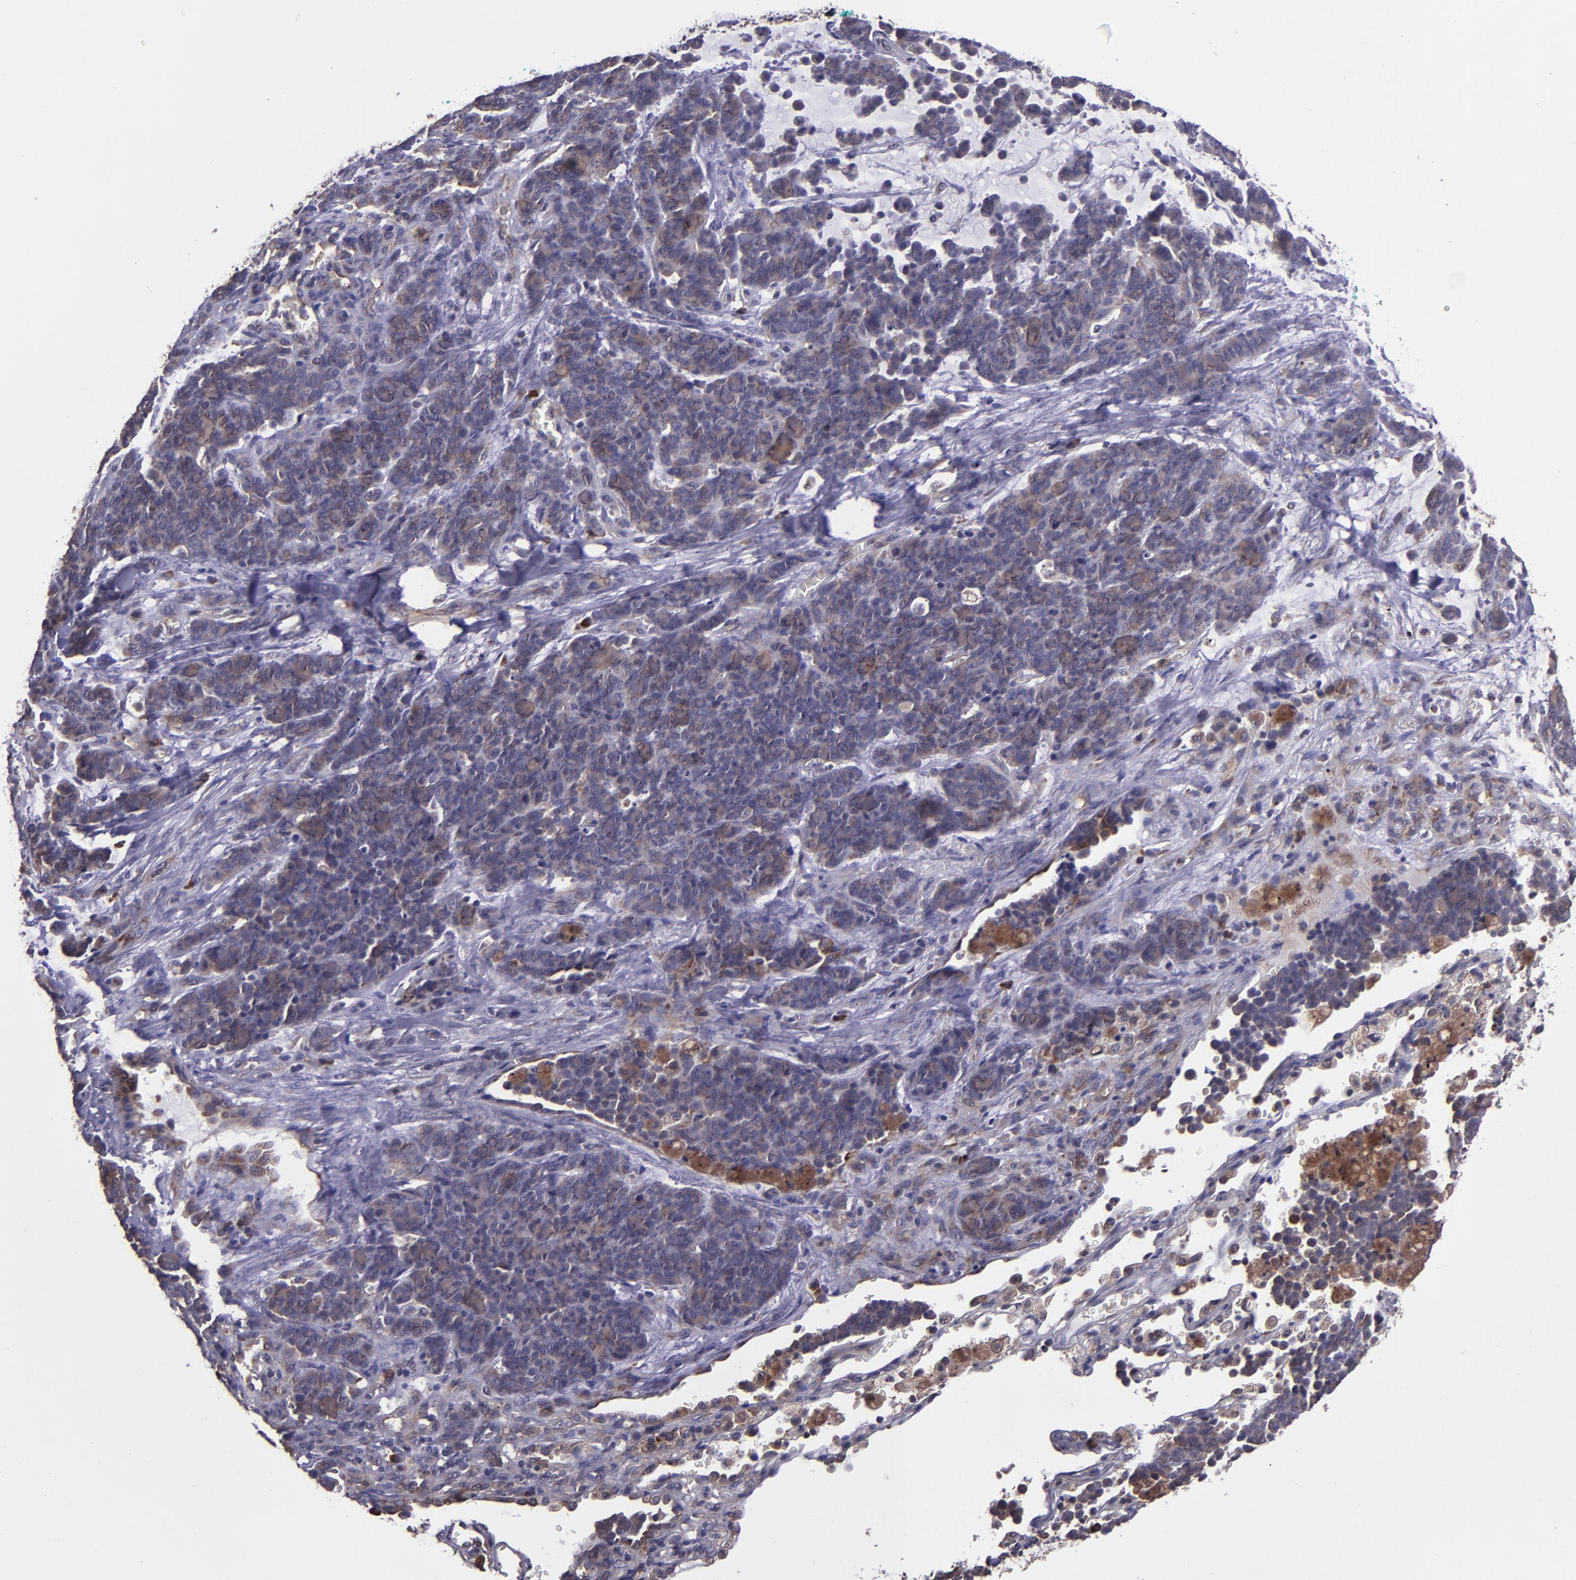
{"staining": {"intensity": "weak", "quantity": ">75%", "location": "cytoplasmic/membranous"}, "tissue": "lung cancer", "cell_type": "Tumor cells", "image_type": "cancer", "snomed": [{"axis": "morphology", "description": "Neoplasm, malignant, NOS"}, {"axis": "topography", "description": "Lung"}], "caption": "High-power microscopy captured an IHC histopathology image of lung cancer, revealing weak cytoplasmic/membranous expression in approximately >75% of tumor cells.", "gene": "USP51", "patient": {"sex": "female", "age": 58}}